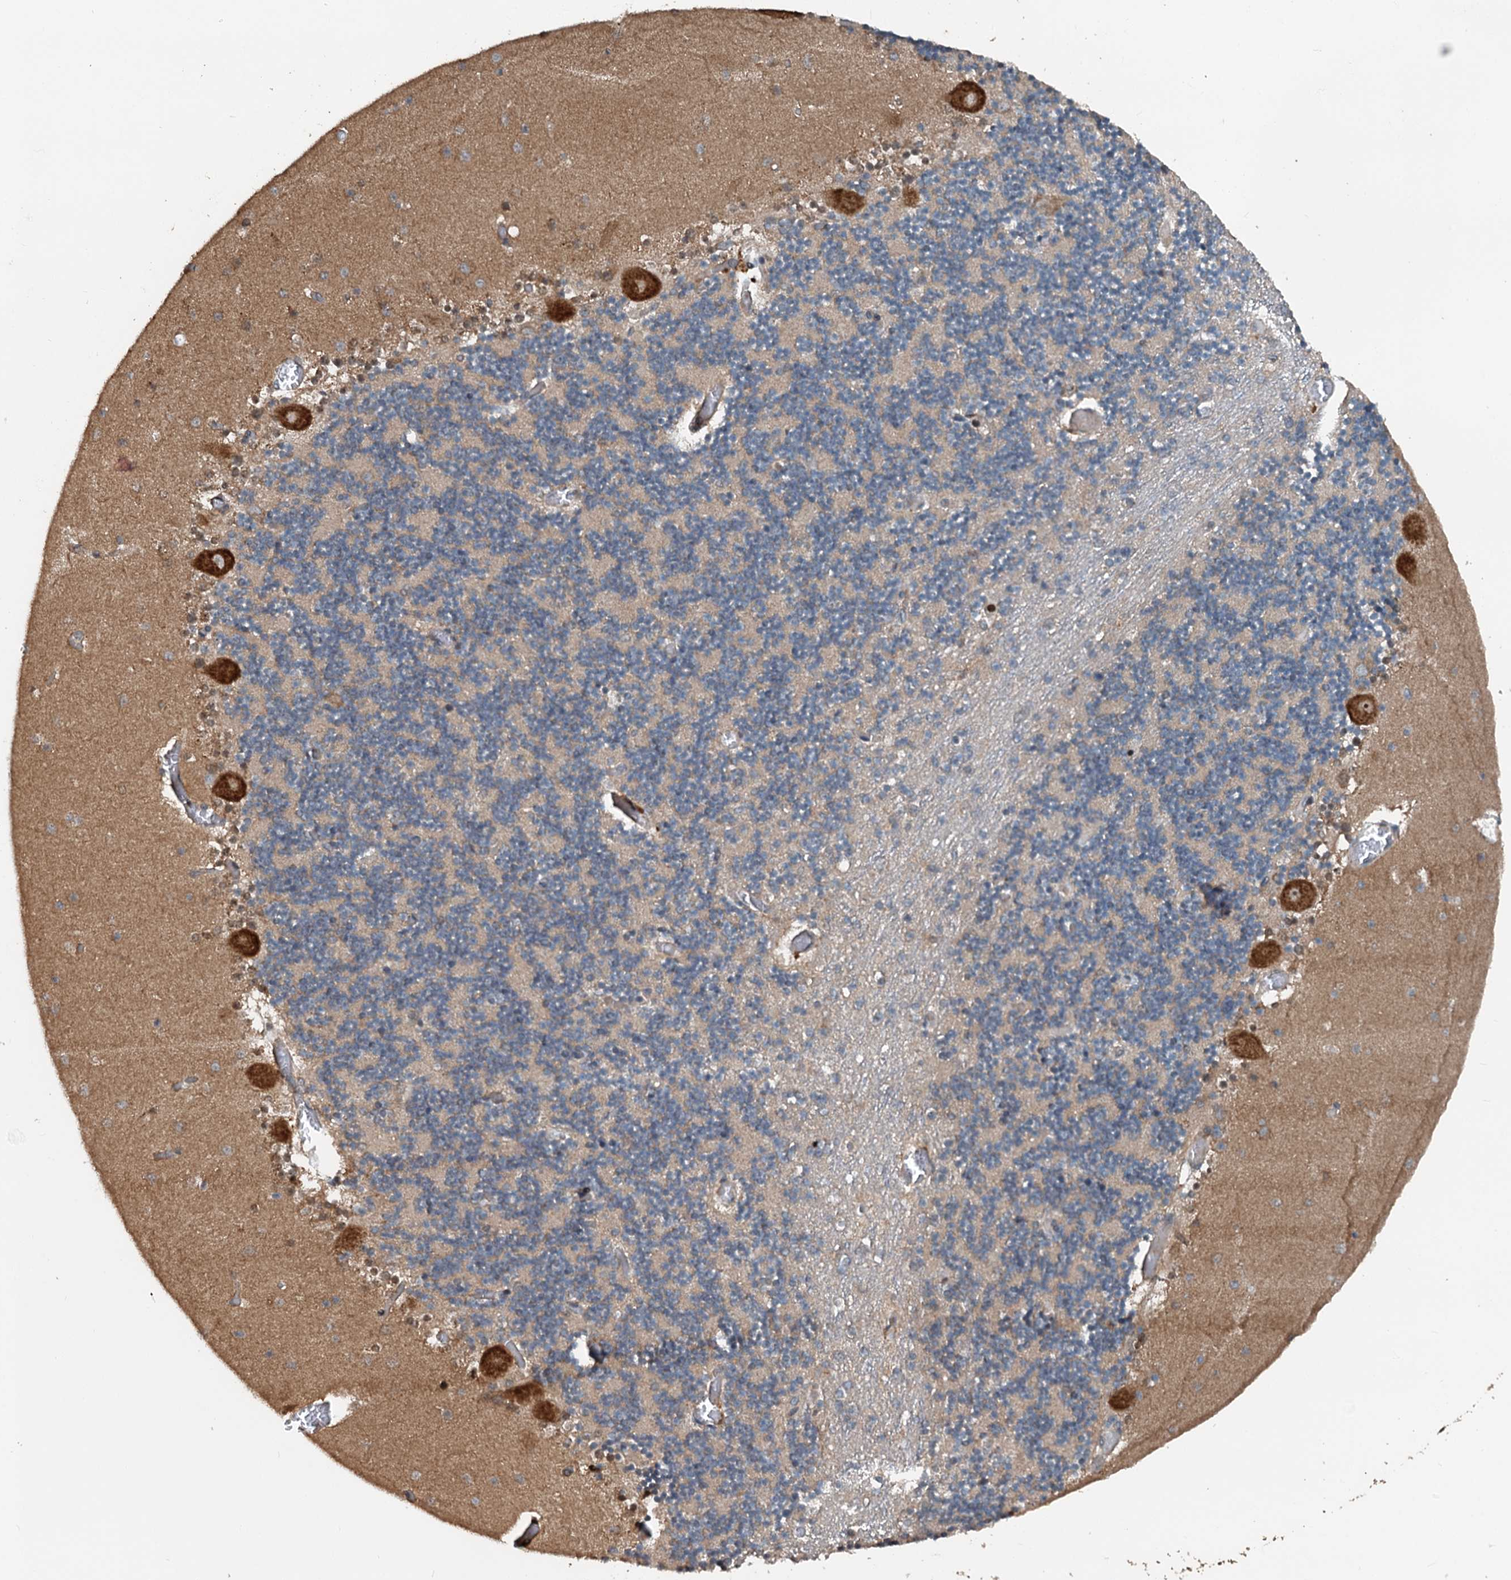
{"staining": {"intensity": "weak", "quantity": "<25%", "location": "cytoplasmic/membranous"}, "tissue": "cerebellum", "cell_type": "Cells in granular layer", "image_type": "normal", "snomed": [{"axis": "morphology", "description": "Normal tissue, NOS"}, {"axis": "topography", "description": "Cerebellum"}], "caption": "Histopathology image shows no significant protein expression in cells in granular layer of unremarkable cerebellum. (DAB IHC with hematoxylin counter stain).", "gene": "N4BP2L2", "patient": {"sex": "female", "age": 28}}